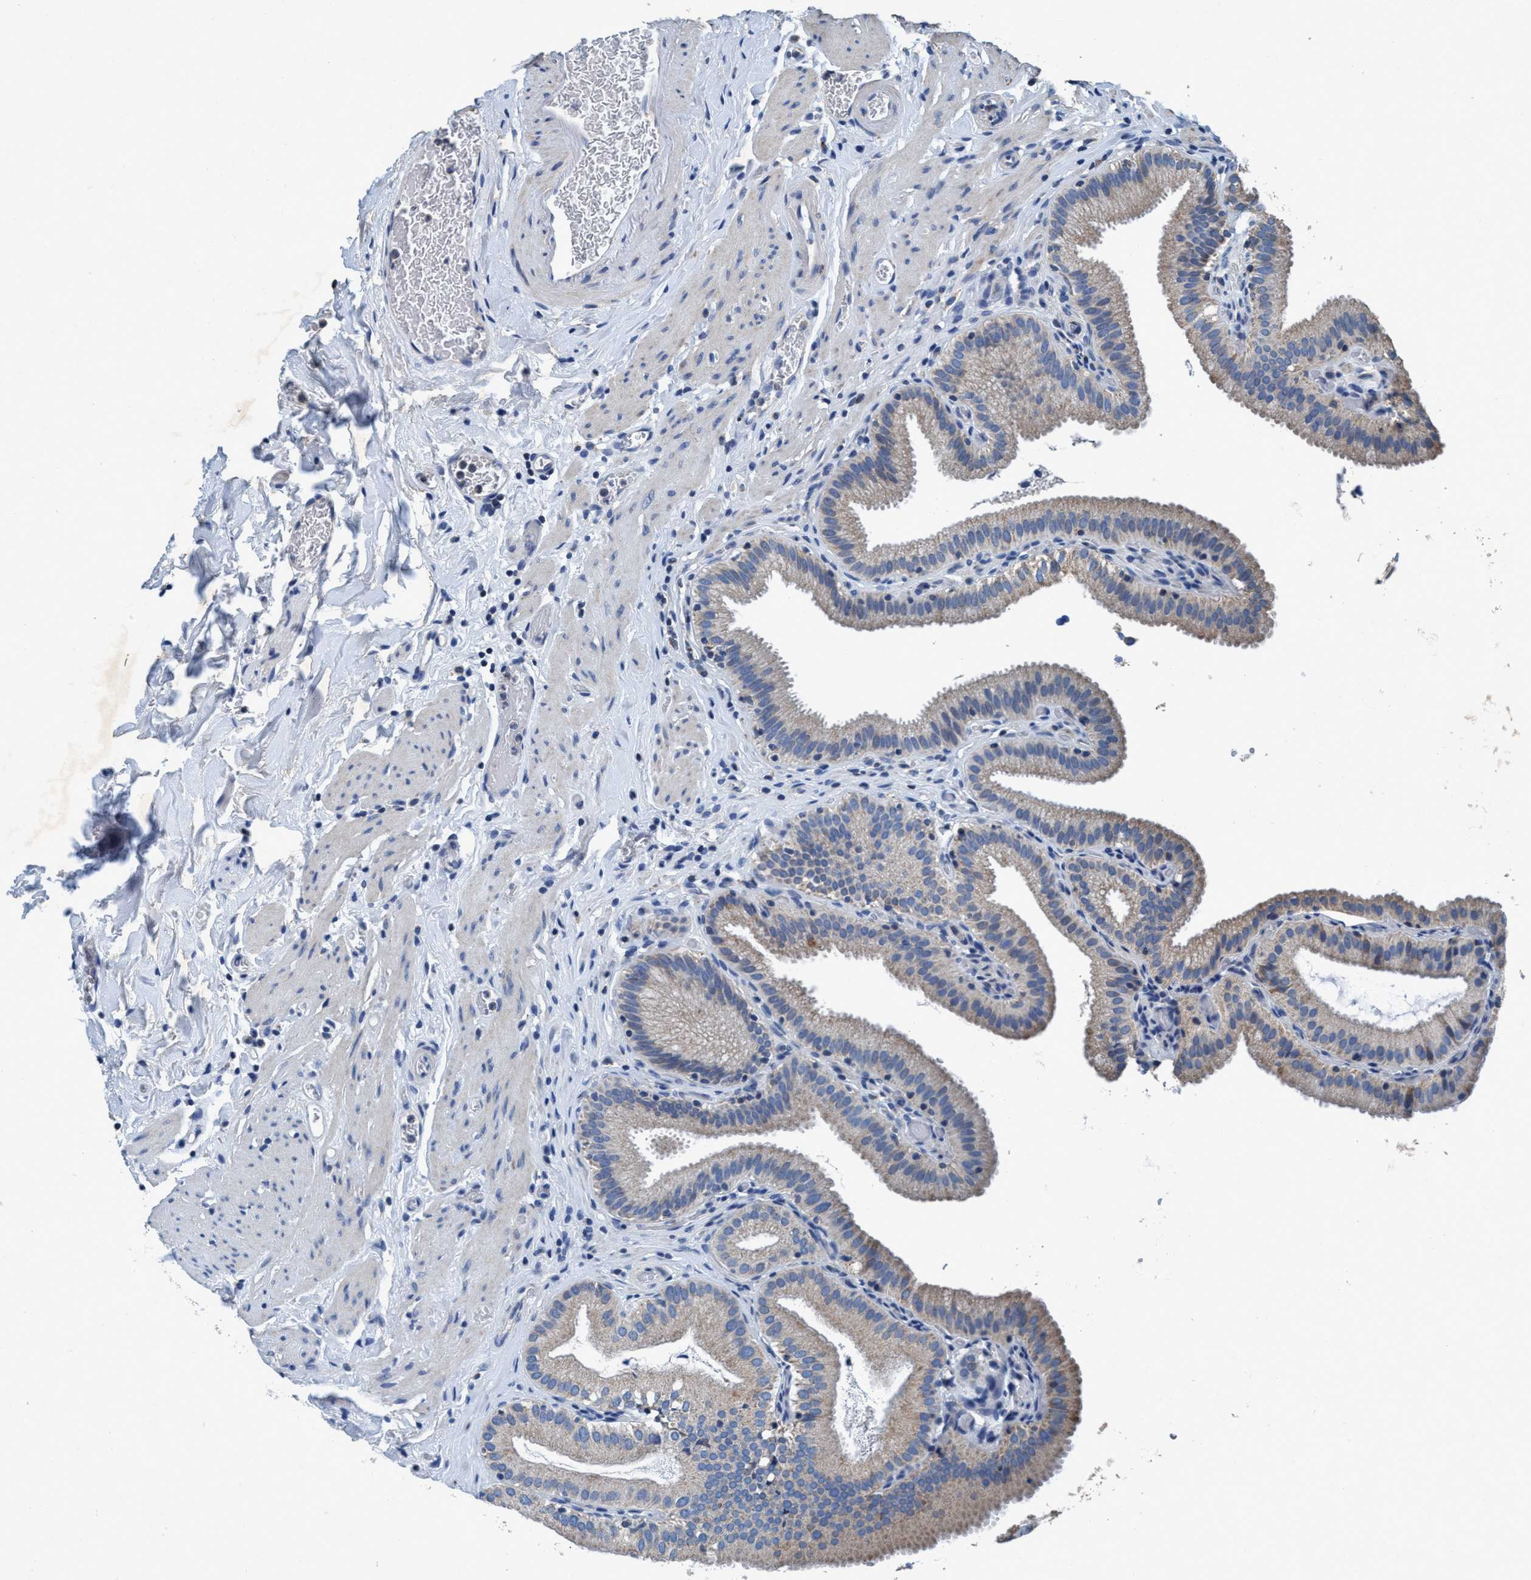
{"staining": {"intensity": "weak", "quantity": "<25%", "location": "cytoplasmic/membranous"}, "tissue": "gallbladder", "cell_type": "Glandular cells", "image_type": "normal", "snomed": [{"axis": "morphology", "description": "Normal tissue, NOS"}, {"axis": "topography", "description": "Gallbladder"}], "caption": "This is an immunohistochemistry (IHC) image of normal gallbladder. There is no staining in glandular cells.", "gene": "ANKFN1", "patient": {"sex": "male", "age": 54}}